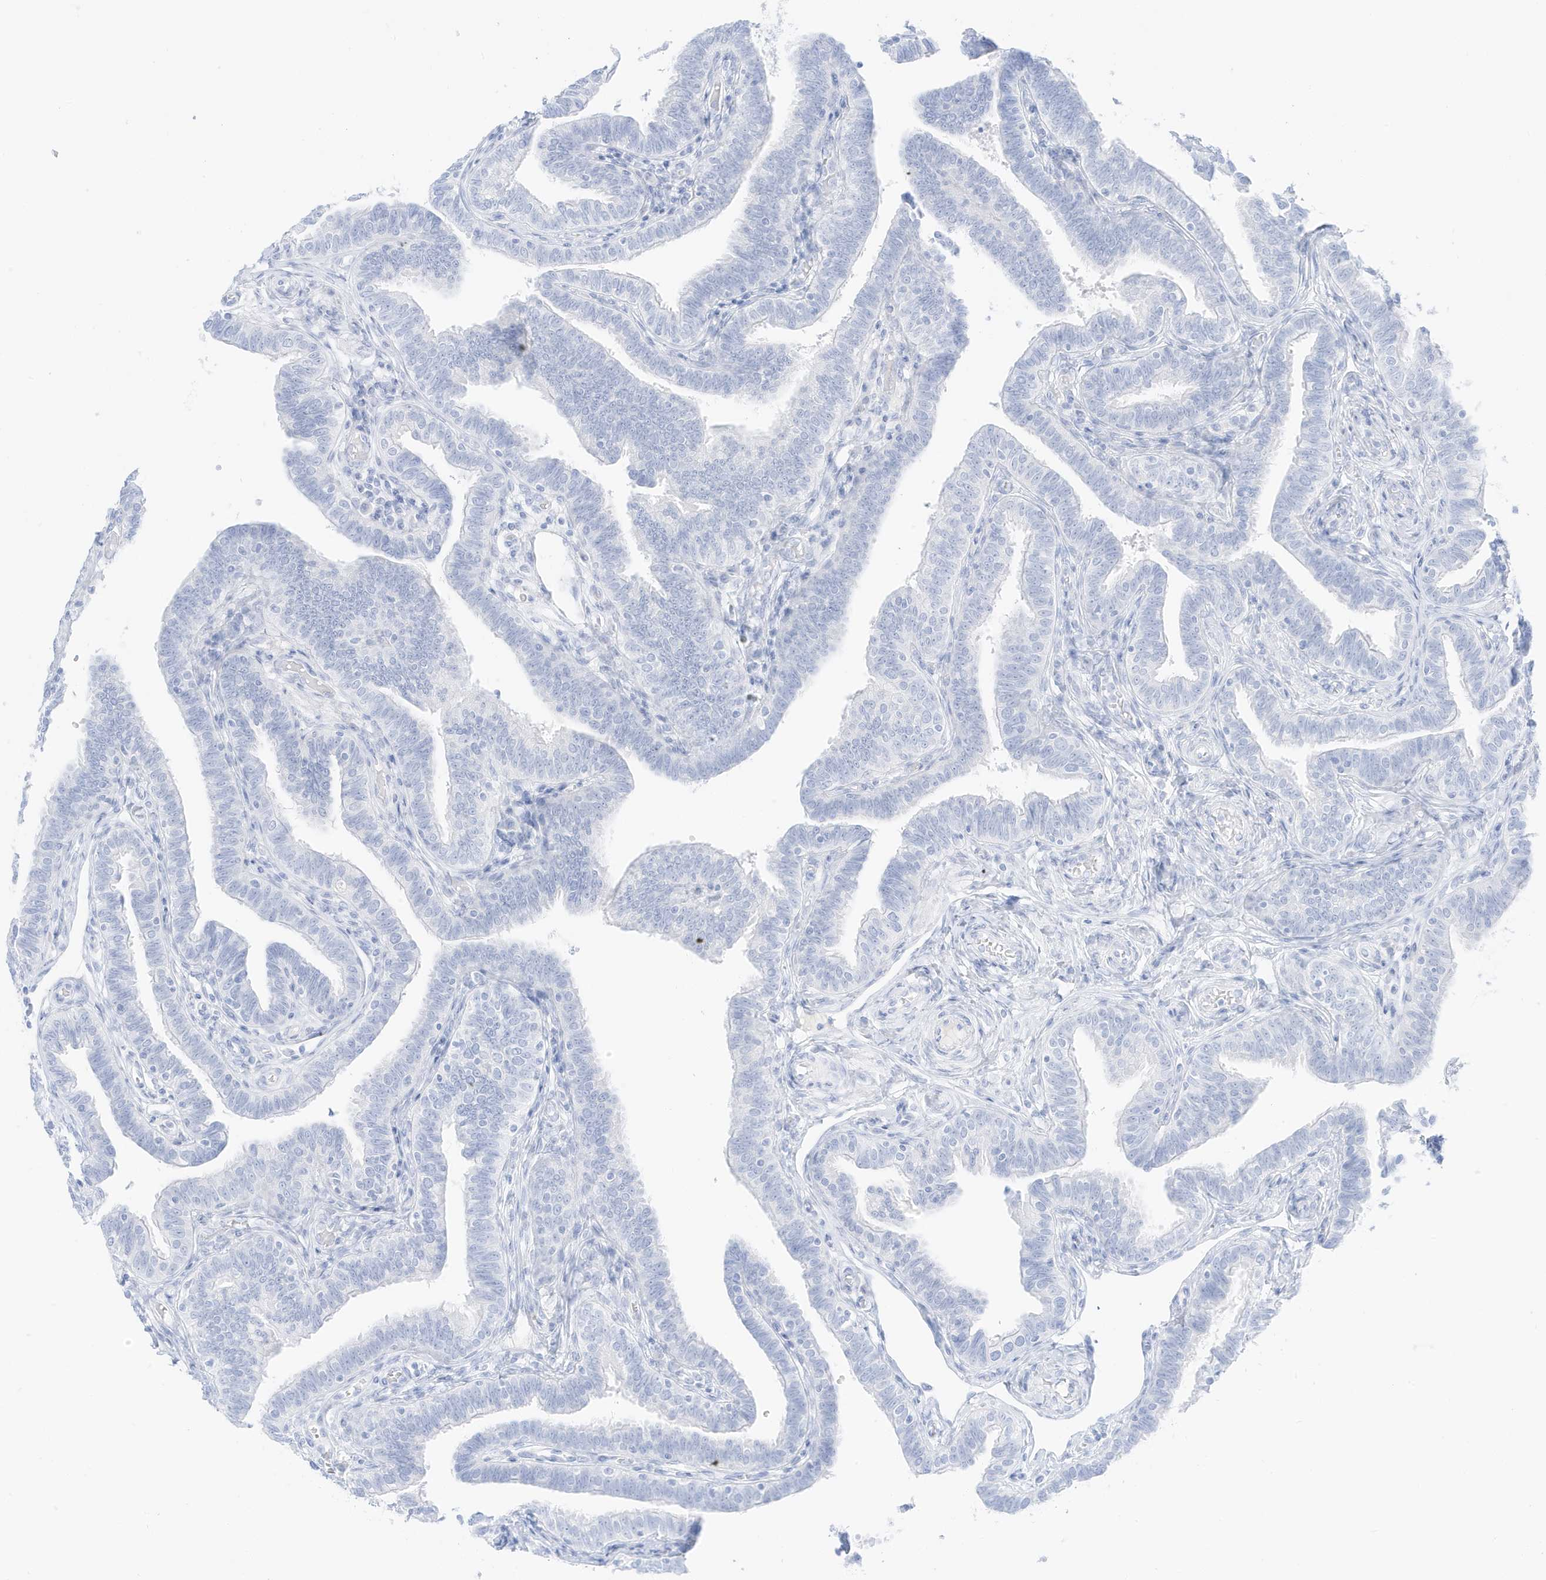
{"staining": {"intensity": "negative", "quantity": "none", "location": "none"}, "tissue": "fallopian tube", "cell_type": "Glandular cells", "image_type": "normal", "snomed": [{"axis": "morphology", "description": "Normal tissue, NOS"}, {"axis": "topography", "description": "Fallopian tube"}], "caption": "DAB immunohistochemical staining of unremarkable fallopian tube exhibits no significant expression in glandular cells.", "gene": "SLC22A13", "patient": {"sex": "female", "age": 39}}